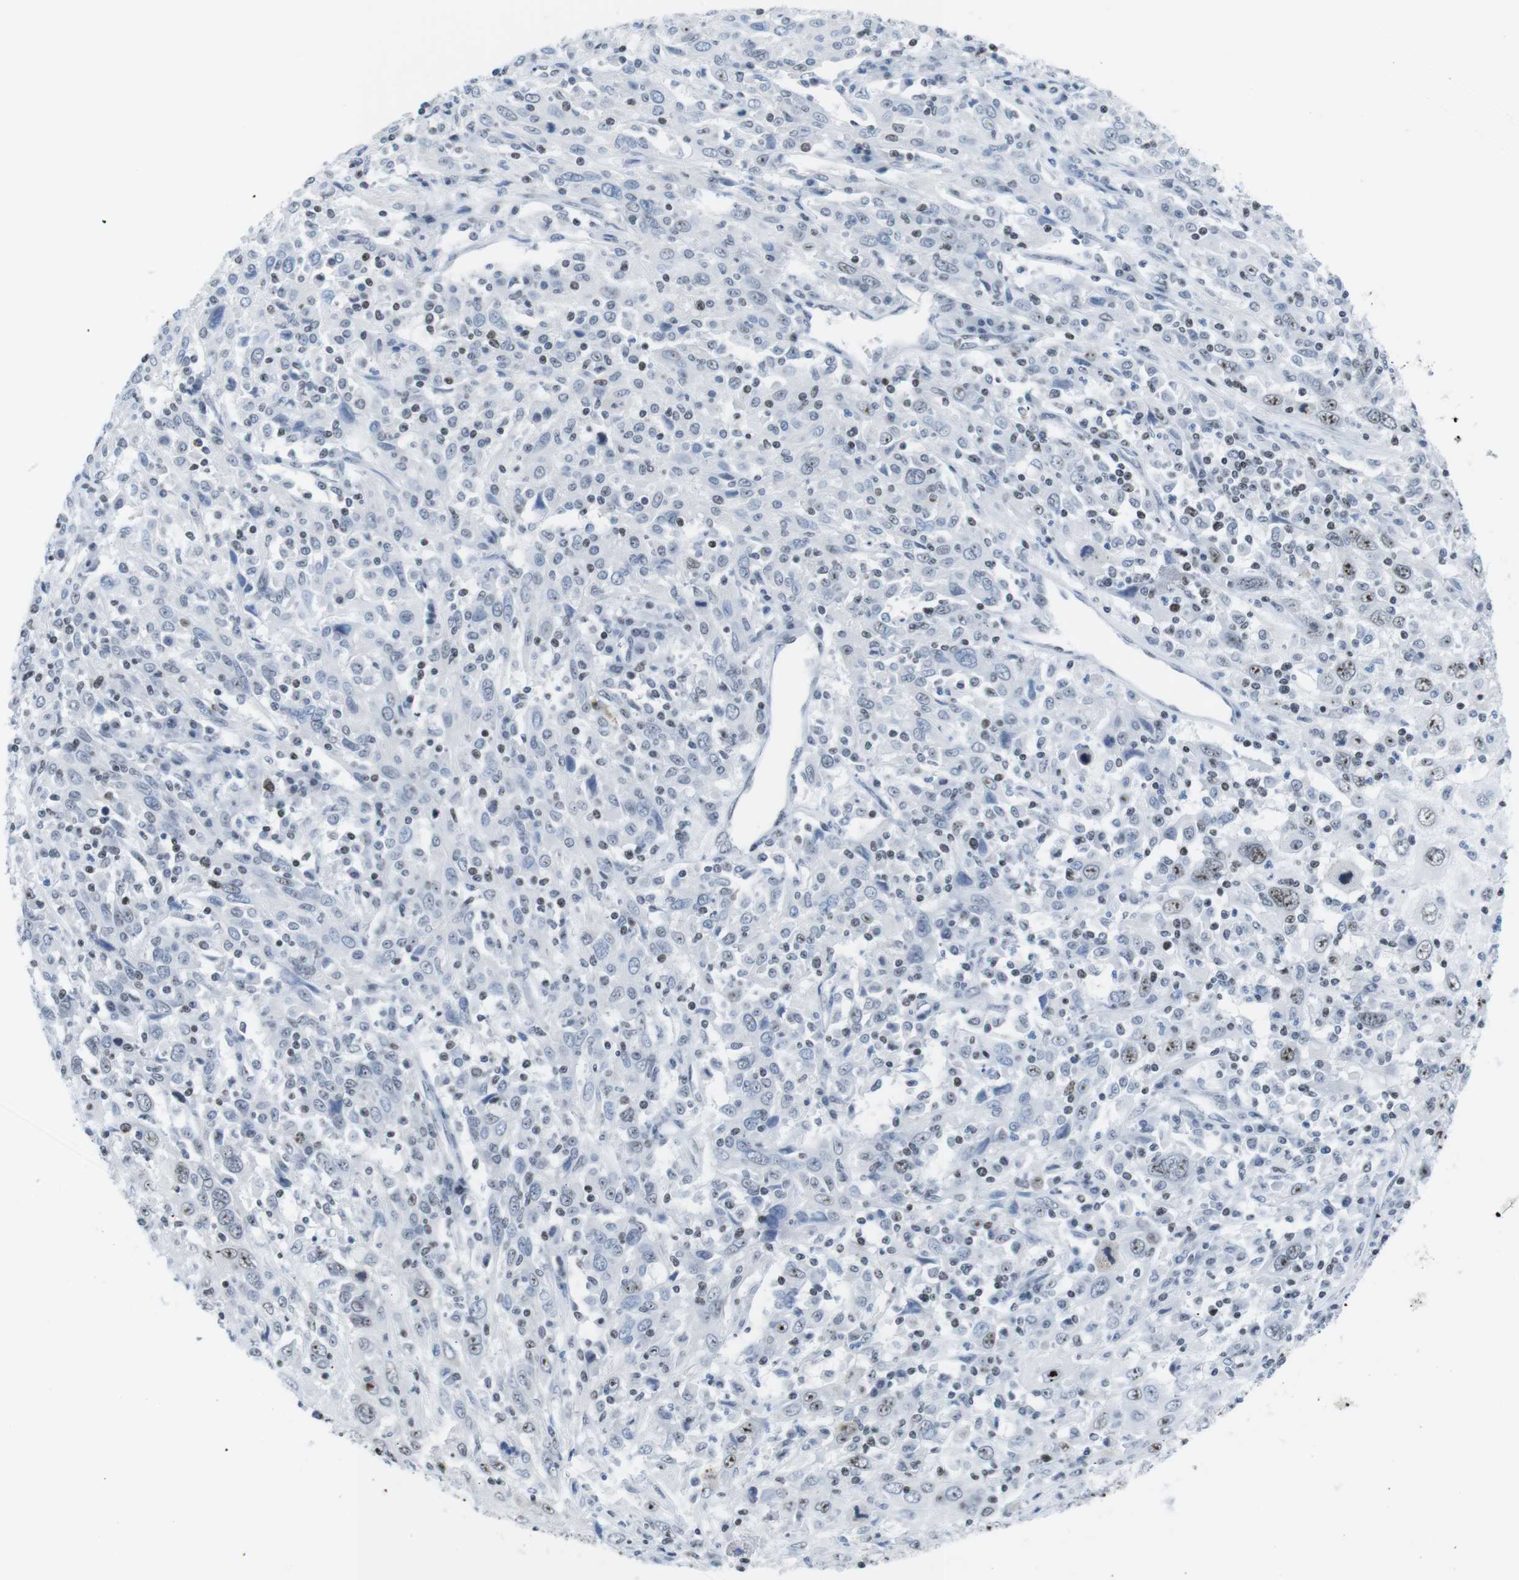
{"staining": {"intensity": "moderate", "quantity": "25%-75%", "location": "nuclear"}, "tissue": "cervical cancer", "cell_type": "Tumor cells", "image_type": "cancer", "snomed": [{"axis": "morphology", "description": "Squamous cell carcinoma, NOS"}, {"axis": "topography", "description": "Cervix"}], "caption": "Cervical cancer stained with immunohistochemistry (IHC) shows moderate nuclear expression in approximately 25%-75% of tumor cells.", "gene": "NIFK", "patient": {"sex": "female", "age": 46}}